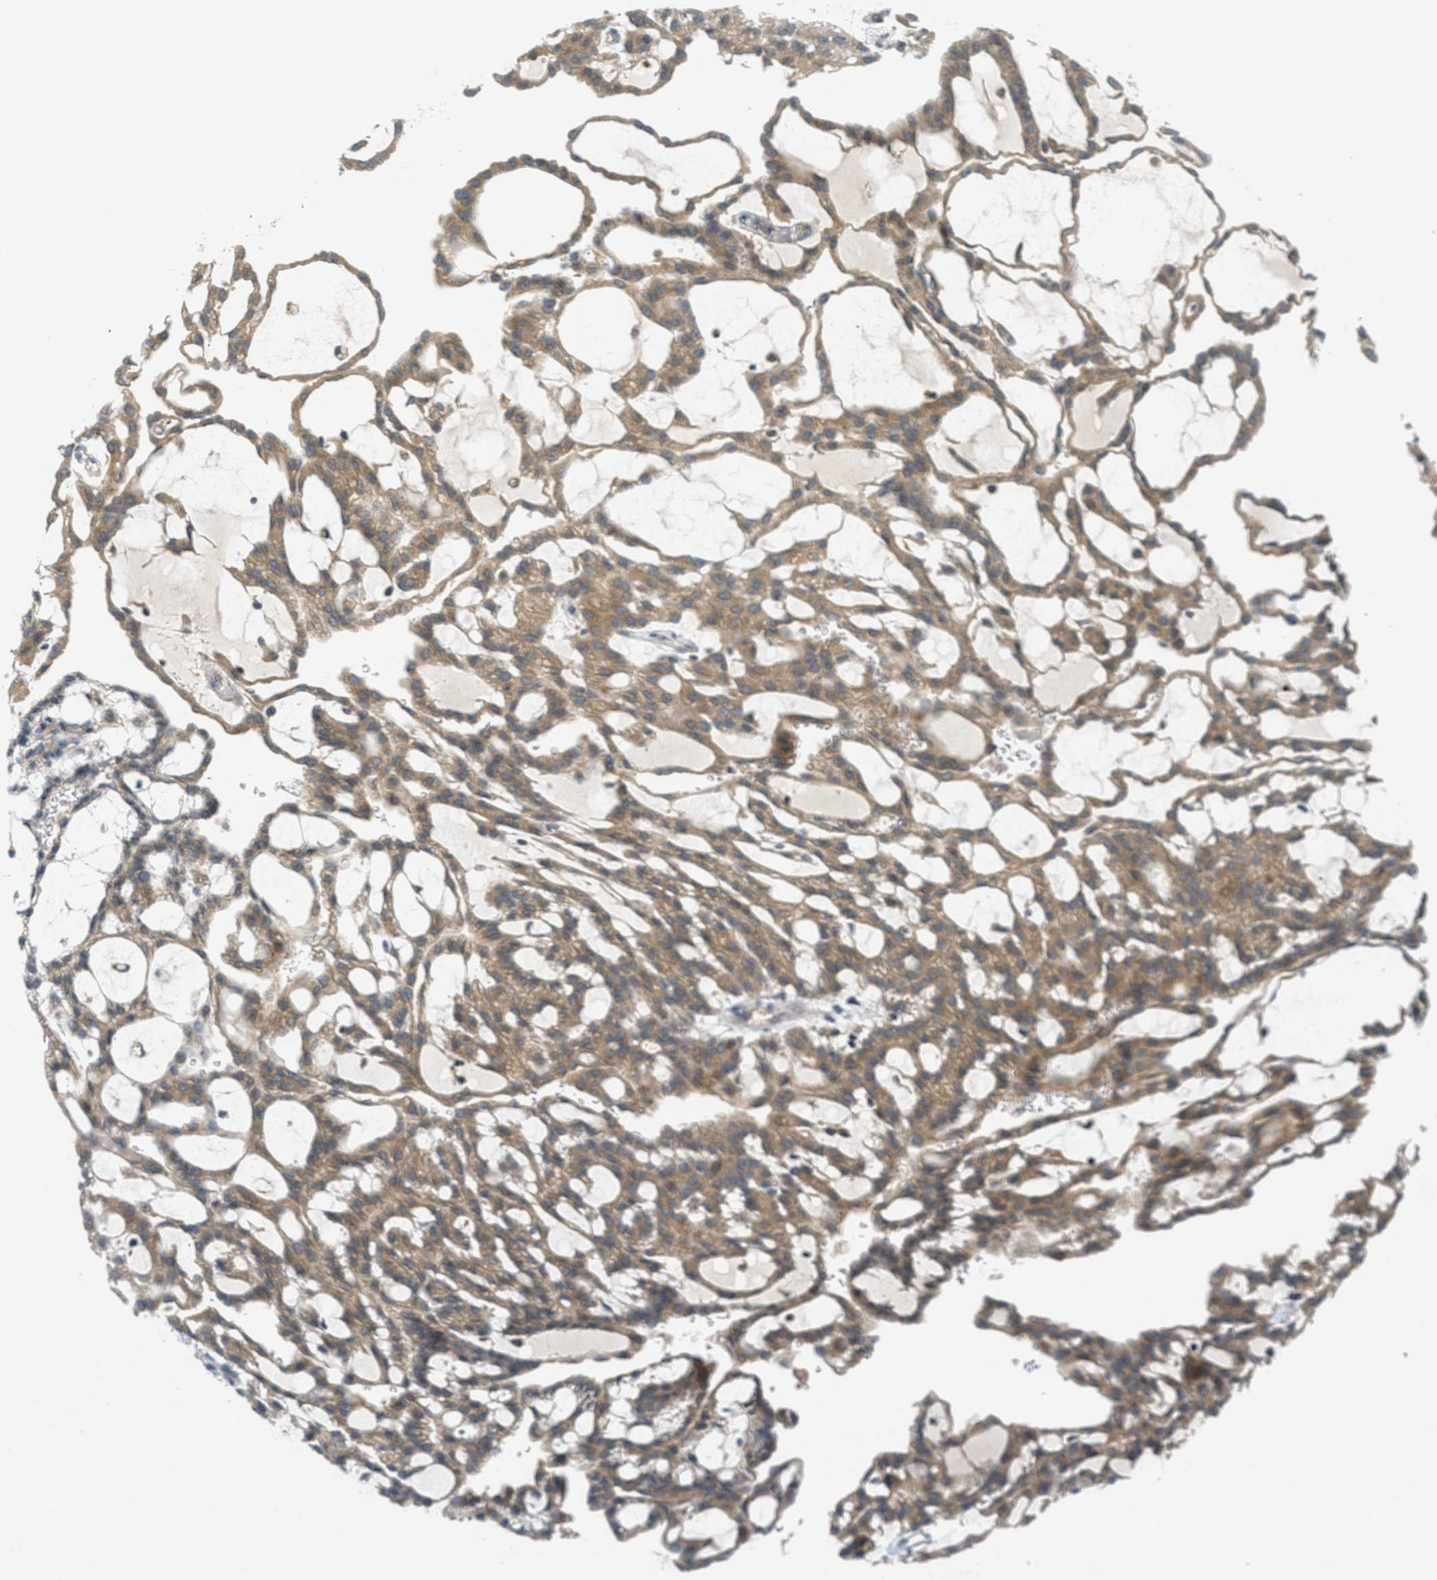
{"staining": {"intensity": "moderate", "quantity": ">75%", "location": "cytoplasmic/membranous"}, "tissue": "renal cancer", "cell_type": "Tumor cells", "image_type": "cancer", "snomed": [{"axis": "morphology", "description": "Adenocarcinoma, NOS"}, {"axis": "topography", "description": "Kidney"}], "caption": "Moderate cytoplasmic/membranous protein staining is present in approximately >75% of tumor cells in renal cancer (adenocarcinoma). The staining is performed using DAB (3,3'-diaminobenzidine) brown chromogen to label protein expression. The nuclei are counter-stained blue using hematoxylin.", "gene": "SIGMAR1", "patient": {"sex": "male", "age": 63}}